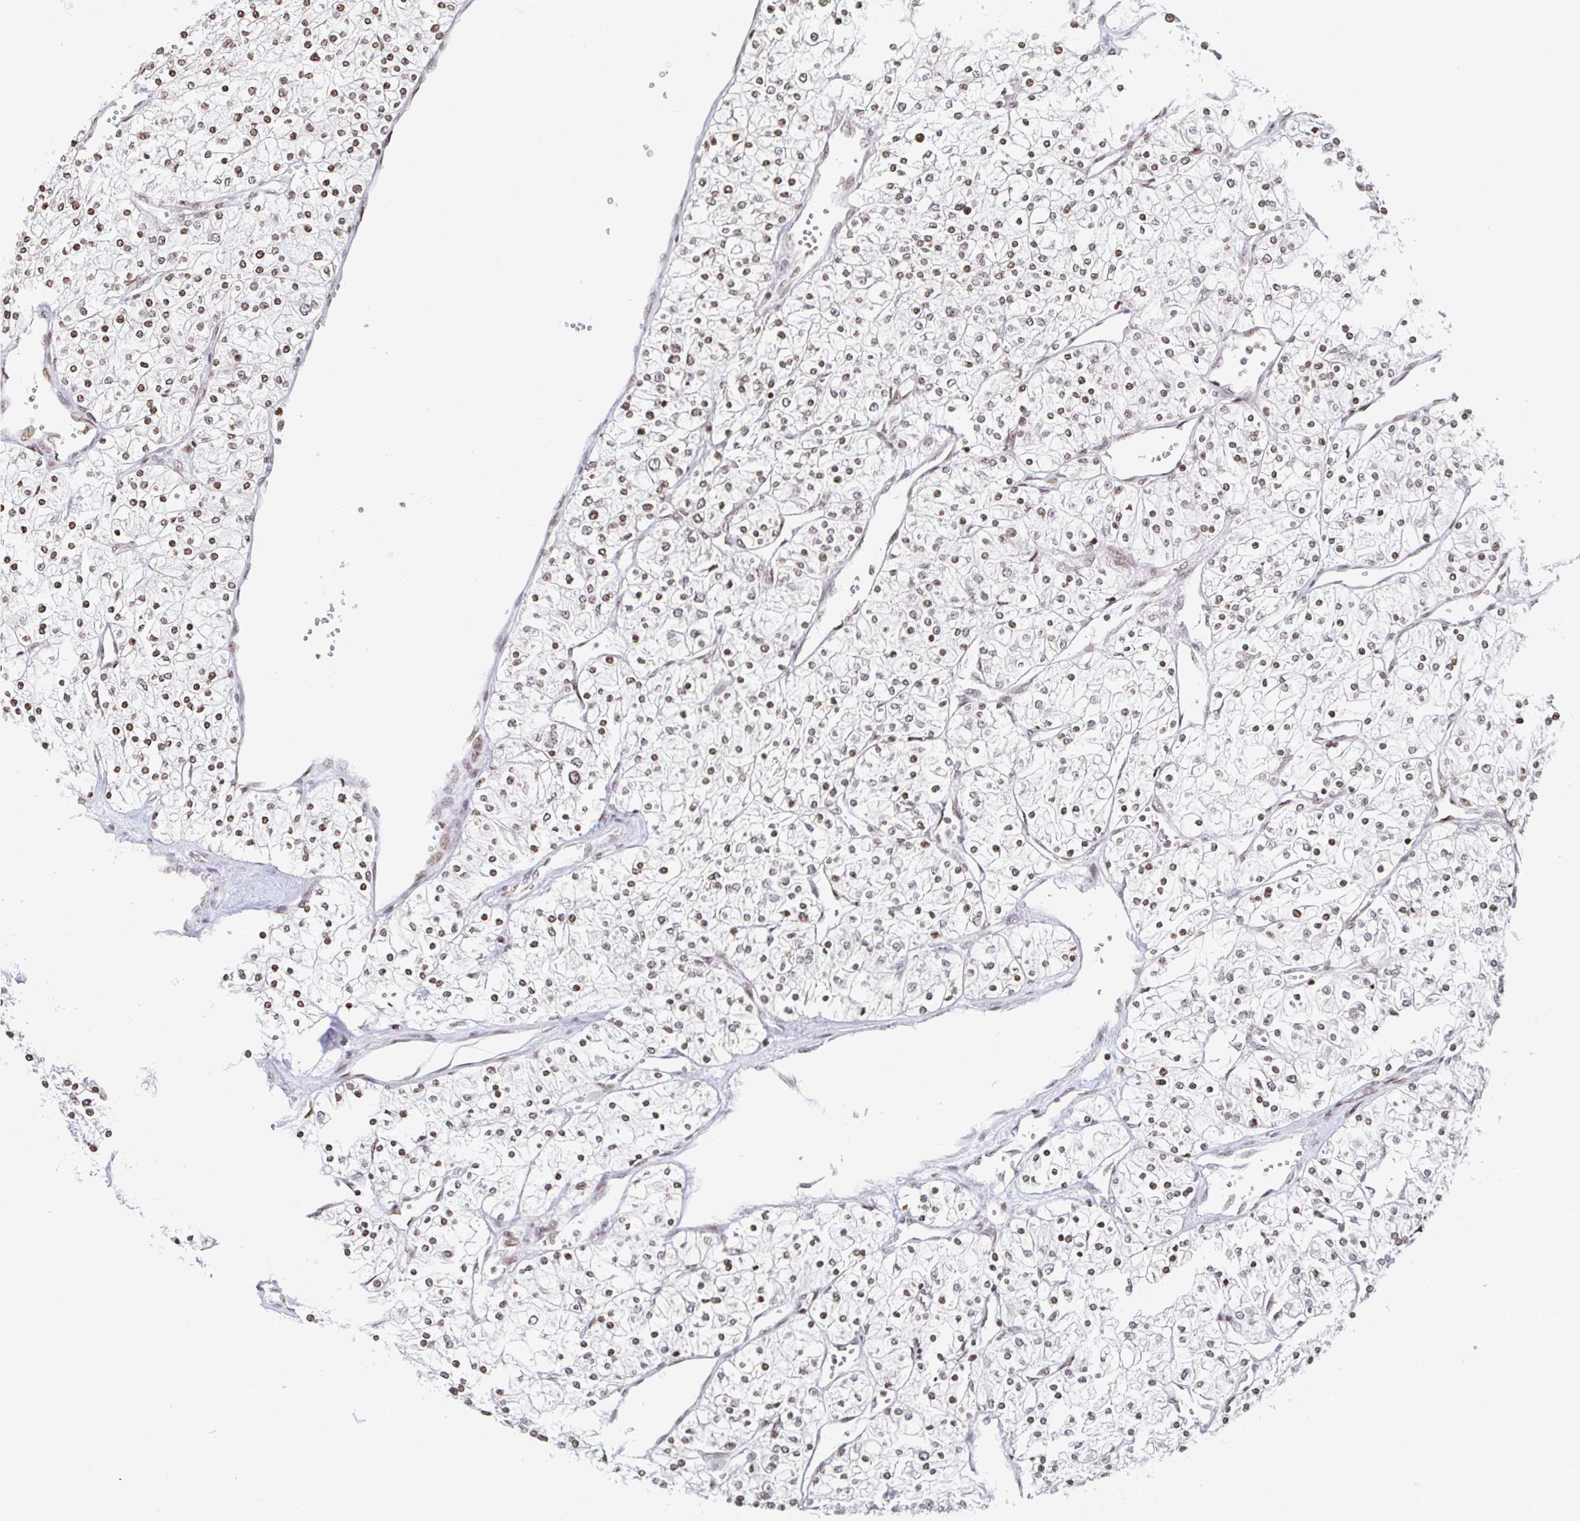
{"staining": {"intensity": "moderate", "quantity": ">75%", "location": "nuclear"}, "tissue": "renal cancer", "cell_type": "Tumor cells", "image_type": "cancer", "snomed": [{"axis": "morphology", "description": "Adenocarcinoma, NOS"}, {"axis": "topography", "description": "Kidney"}], "caption": "Tumor cells display moderate nuclear staining in approximately >75% of cells in renal adenocarcinoma.", "gene": "HOXC10", "patient": {"sex": "male", "age": 80}}